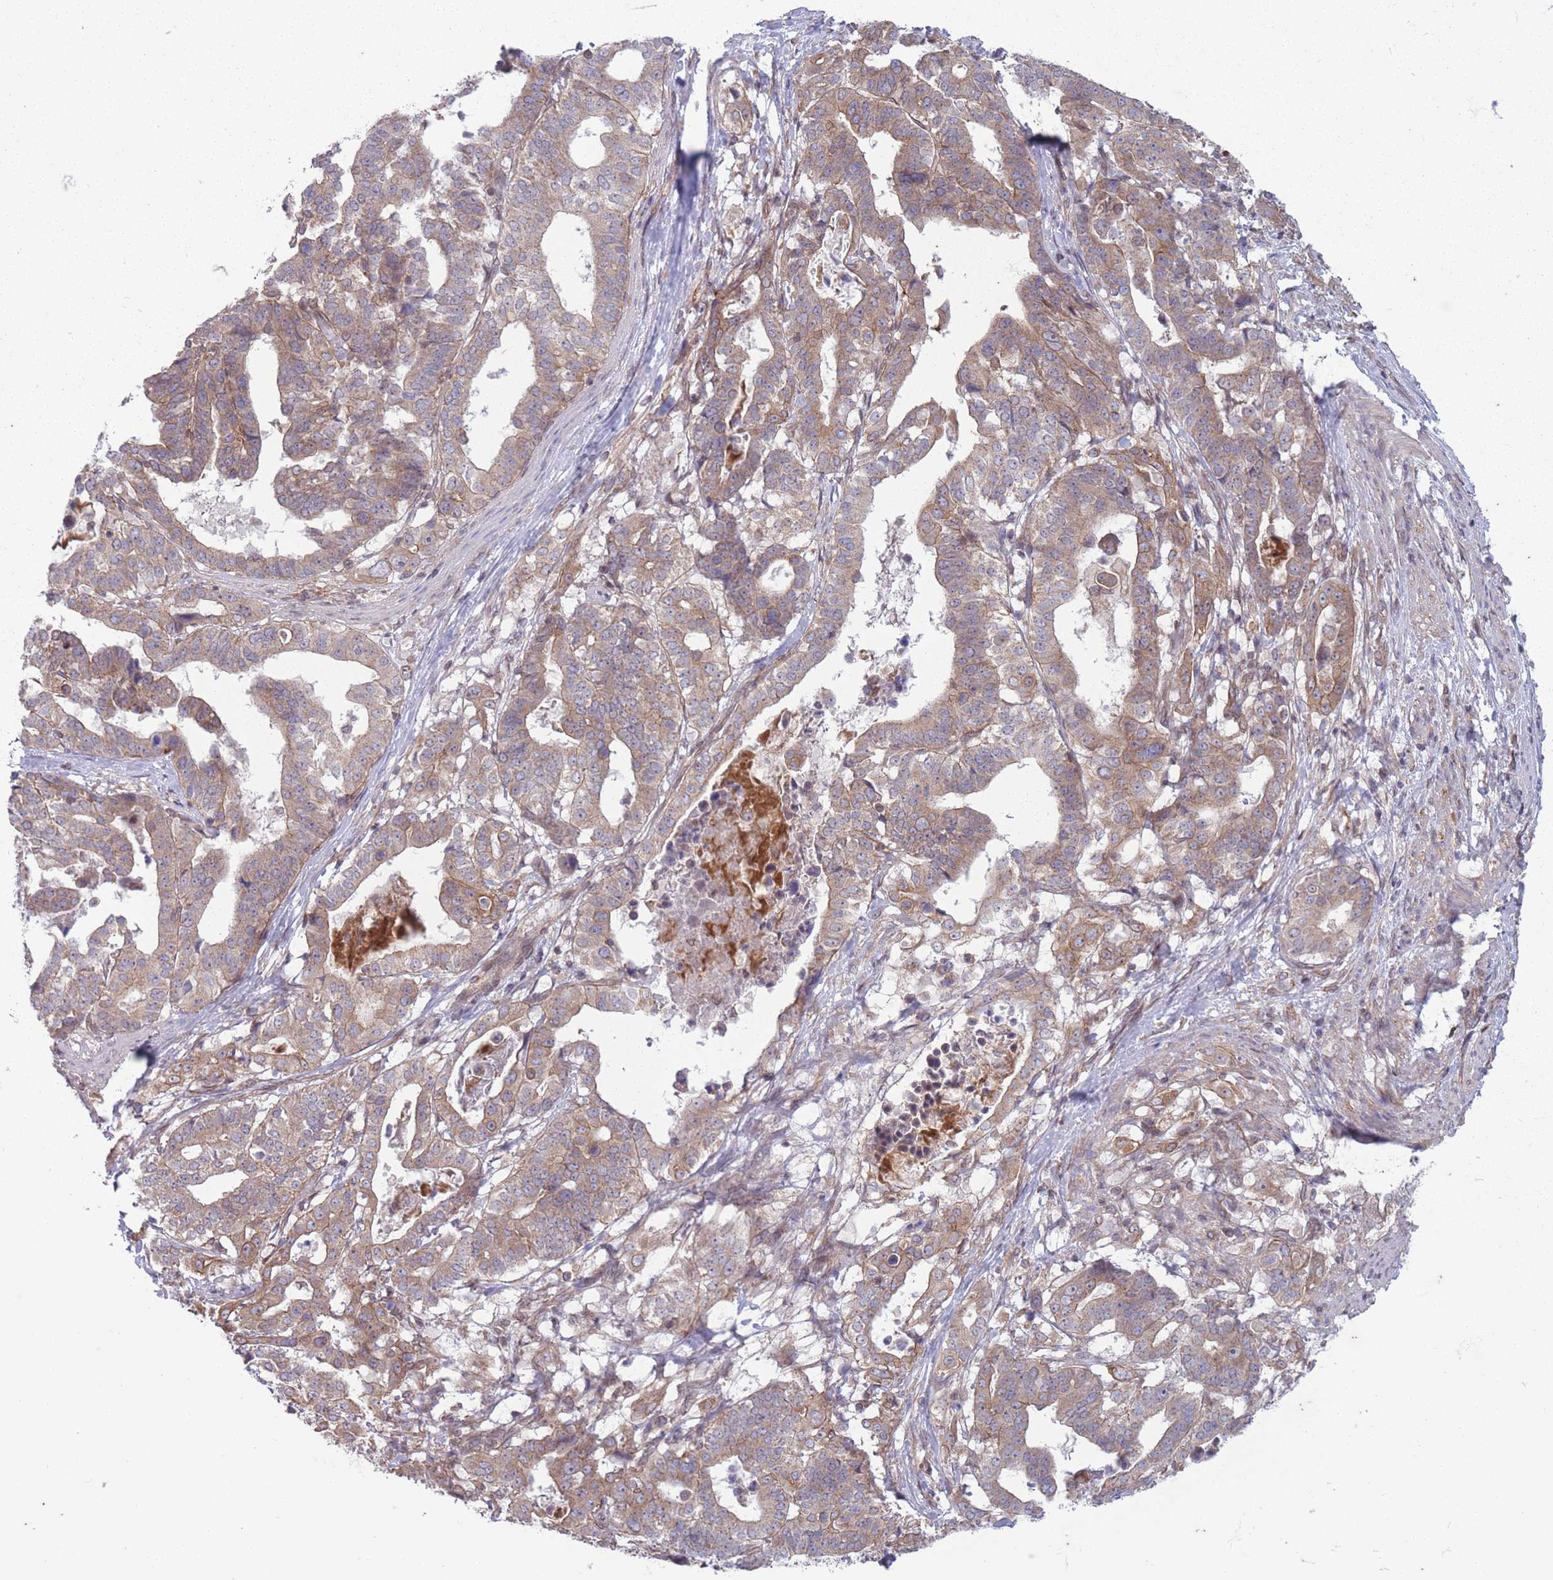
{"staining": {"intensity": "moderate", "quantity": ">75%", "location": "cytoplasmic/membranous"}, "tissue": "stomach cancer", "cell_type": "Tumor cells", "image_type": "cancer", "snomed": [{"axis": "morphology", "description": "Adenocarcinoma, NOS"}, {"axis": "topography", "description": "Stomach"}], "caption": "Approximately >75% of tumor cells in human stomach cancer show moderate cytoplasmic/membranous protein staining as visualized by brown immunohistochemical staining.", "gene": "VRK2", "patient": {"sex": "male", "age": 48}}